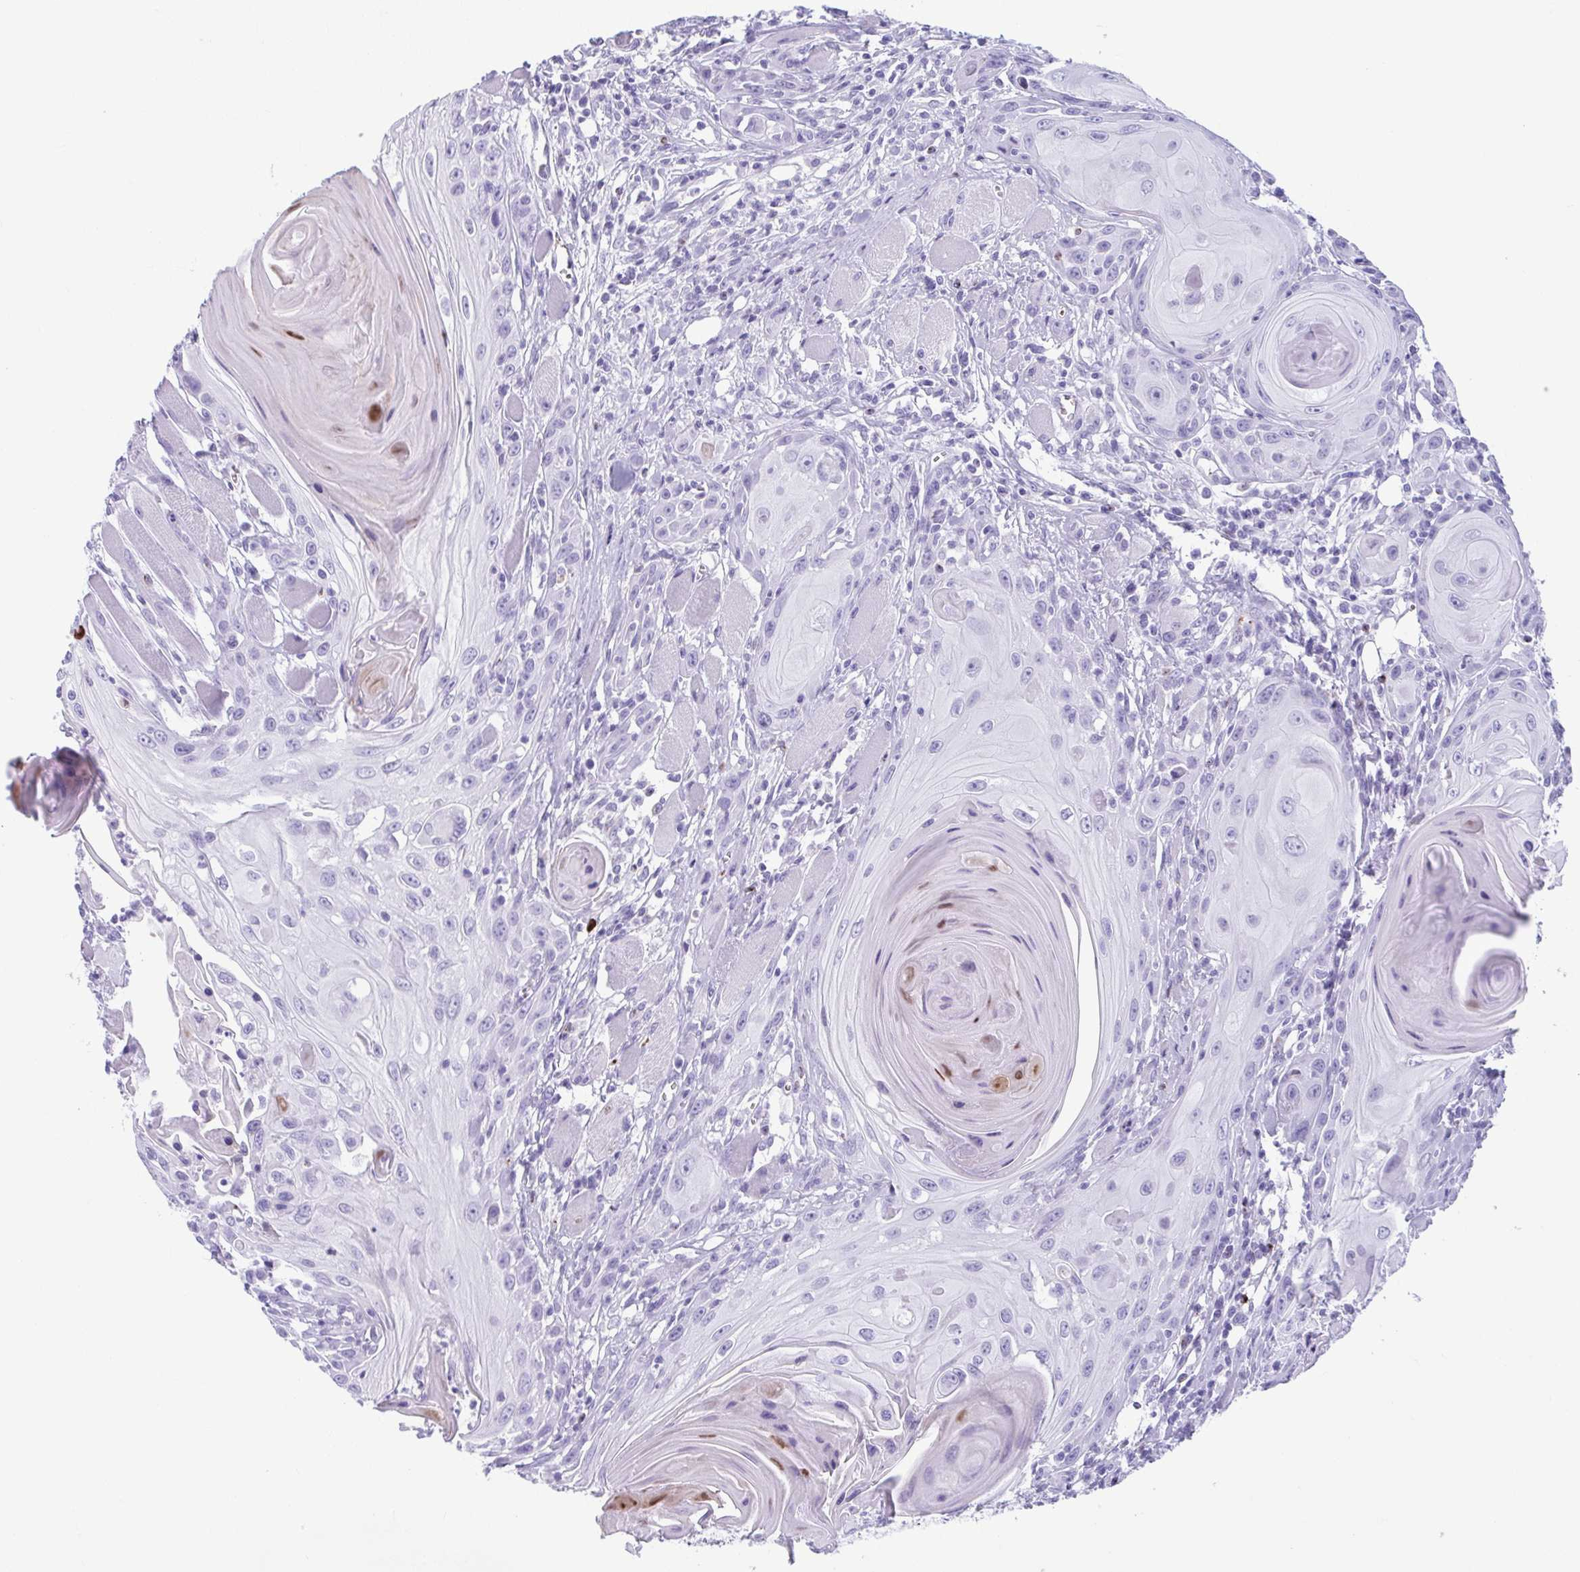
{"staining": {"intensity": "negative", "quantity": "none", "location": "none"}, "tissue": "head and neck cancer", "cell_type": "Tumor cells", "image_type": "cancer", "snomed": [{"axis": "morphology", "description": "Squamous cell carcinoma, NOS"}, {"axis": "topography", "description": "Head-Neck"}], "caption": "Tumor cells are negative for protein expression in human squamous cell carcinoma (head and neck). (IHC, brightfield microscopy, high magnification).", "gene": "TCEAL3", "patient": {"sex": "female", "age": 80}}